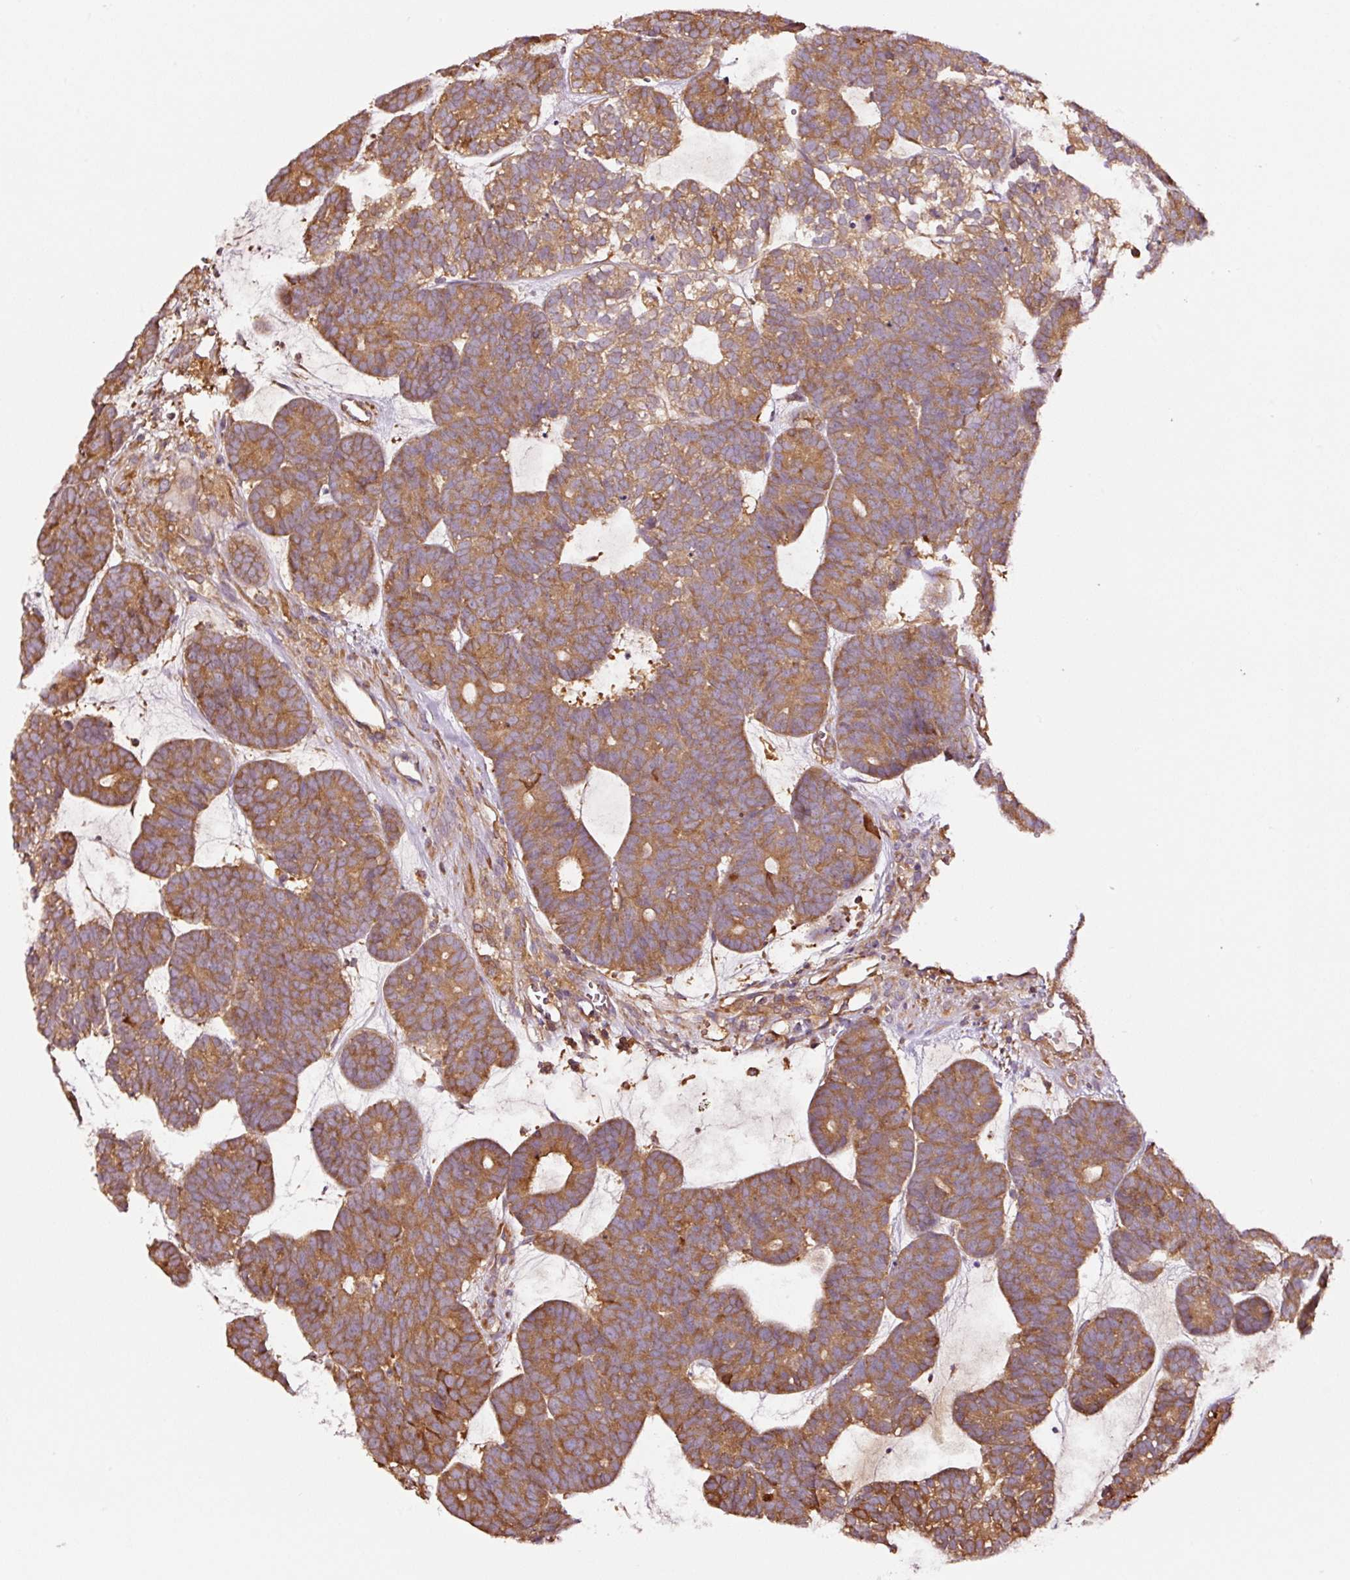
{"staining": {"intensity": "moderate", "quantity": ">75%", "location": "cytoplasmic/membranous"}, "tissue": "head and neck cancer", "cell_type": "Tumor cells", "image_type": "cancer", "snomed": [{"axis": "morphology", "description": "Adenocarcinoma, NOS"}, {"axis": "topography", "description": "Head-Neck"}], "caption": "Head and neck cancer (adenocarcinoma) stained with a protein marker shows moderate staining in tumor cells.", "gene": "METAP1", "patient": {"sex": "female", "age": 81}}